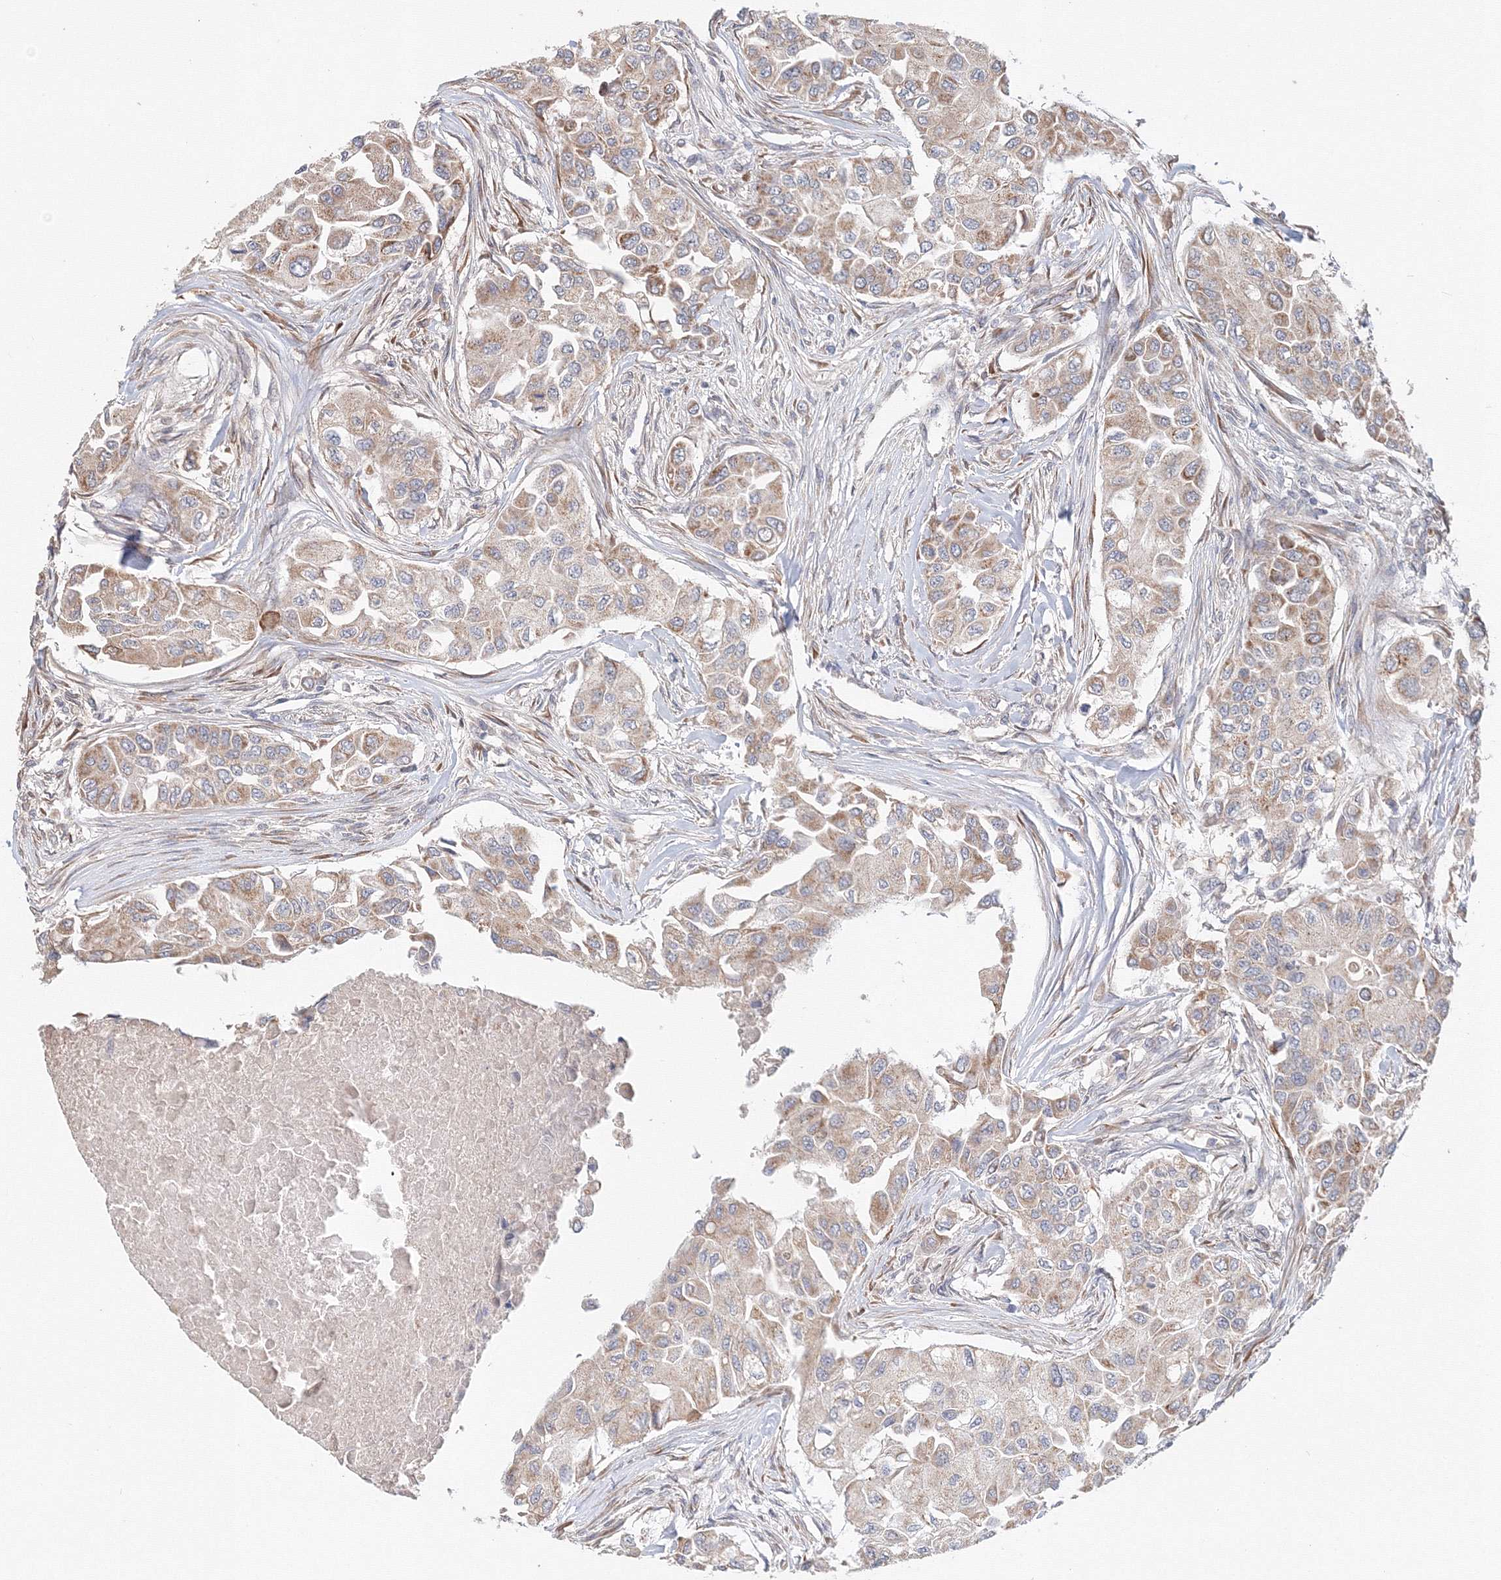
{"staining": {"intensity": "moderate", "quantity": "<25%", "location": "cytoplasmic/membranous"}, "tissue": "breast cancer", "cell_type": "Tumor cells", "image_type": "cancer", "snomed": [{"axis": "morphology", "description": "Normal tissue, NOS"}, {"axis": "morphology", "description": "Duct carcinoma"}, {"axis": "topography", "description": "Breast"}], "caption": "Immunohistochemistry of breast cancer (infiltrating ductal carcinoma) demonstrates low levels of moderate cytoplasmic/membranous staining in about <25% of tumor cells.", "gene": "DHRS12", "patient": {"sex": "female", "age": 49}}